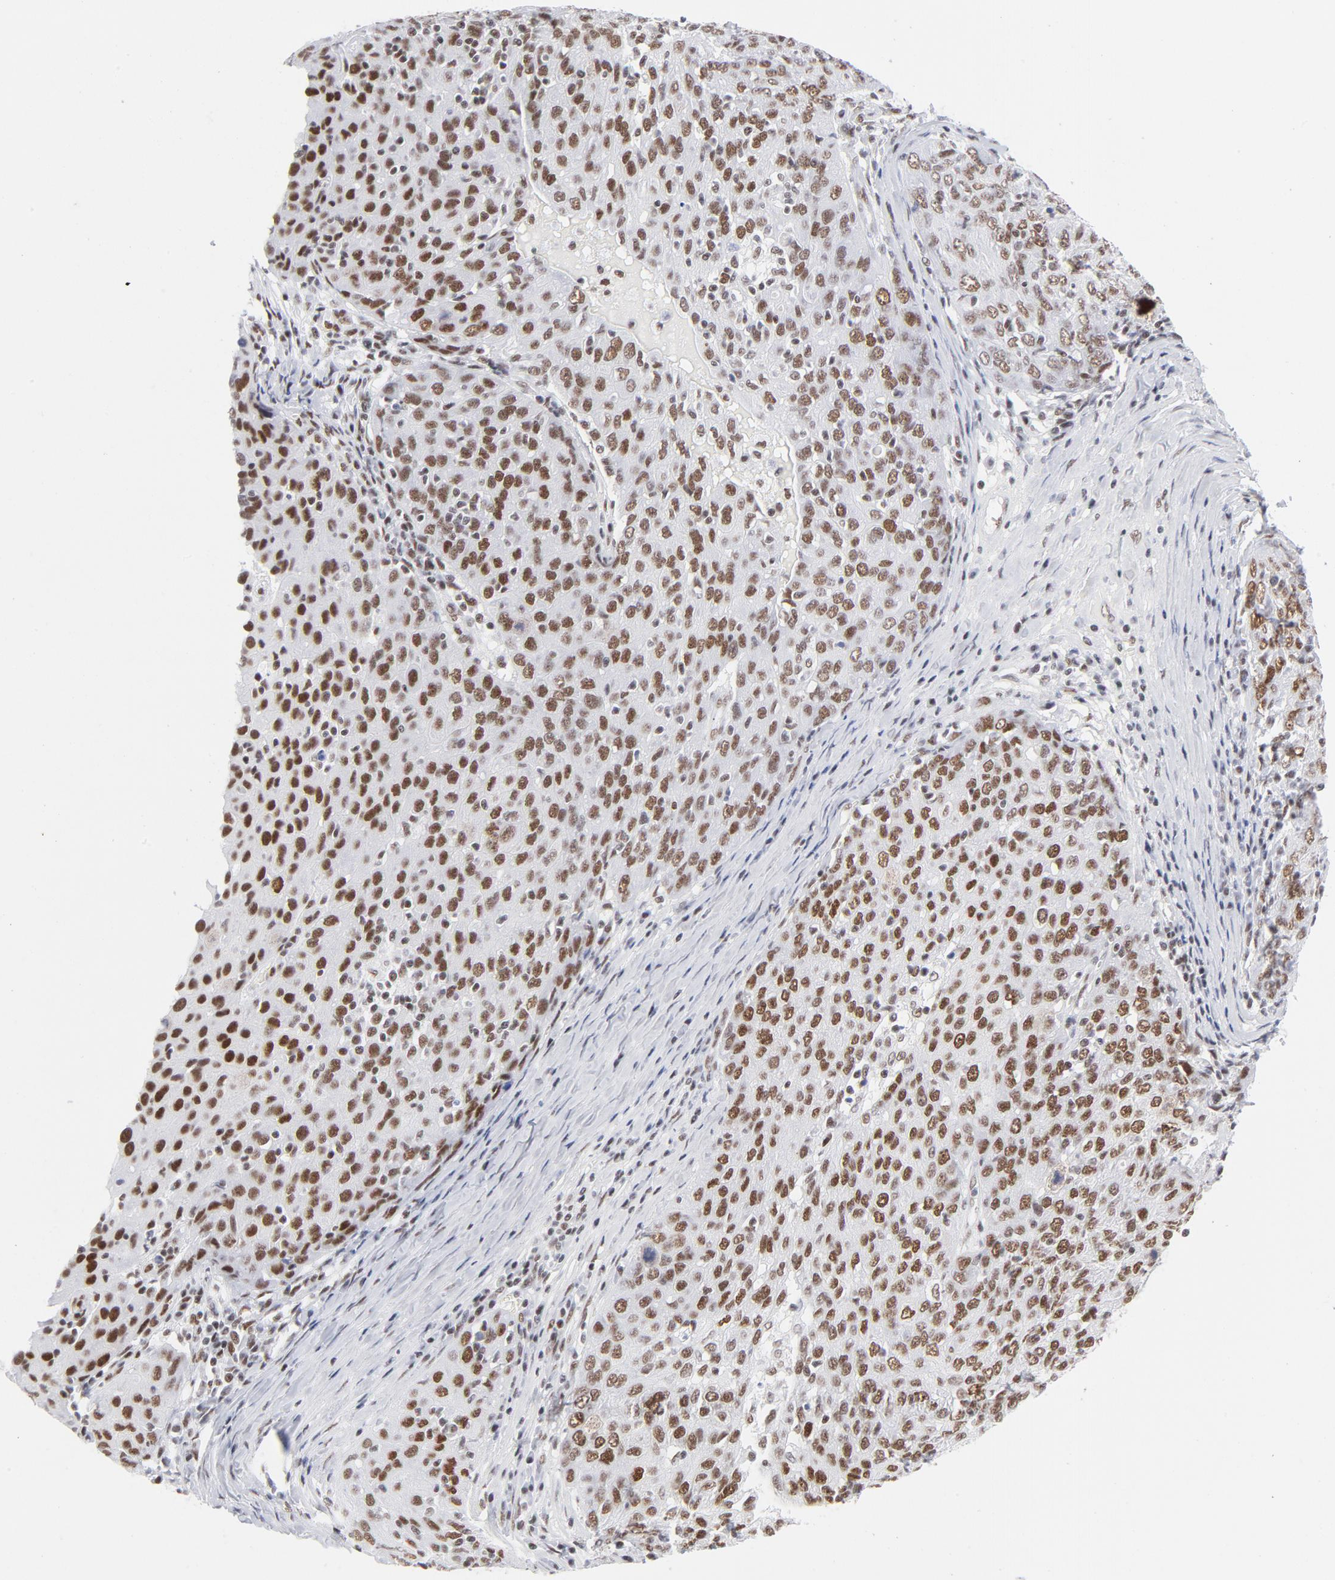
{"staining": {"intensity": "moderate", "quantity": ">75%", "location": "nuclear"}, "tissue": "ovarian cancer", "cell_type": "Tumor cells", "image_type": "cancer", "snomed": [{"axis": "morphology", "description": "Carcinoma, endometroid"}, {"axis": "topography", "description": "Ovary"}], "caption": "A medium amount of moderate nuclear expression is identified in about >75% of tumor cells in ovarian endometroid carcinoma tissue. (Brightfield microscopy of DAB IHC at high magnification).", "gene": "ATF2", "patient": {"sex": "female", "age": 50}}